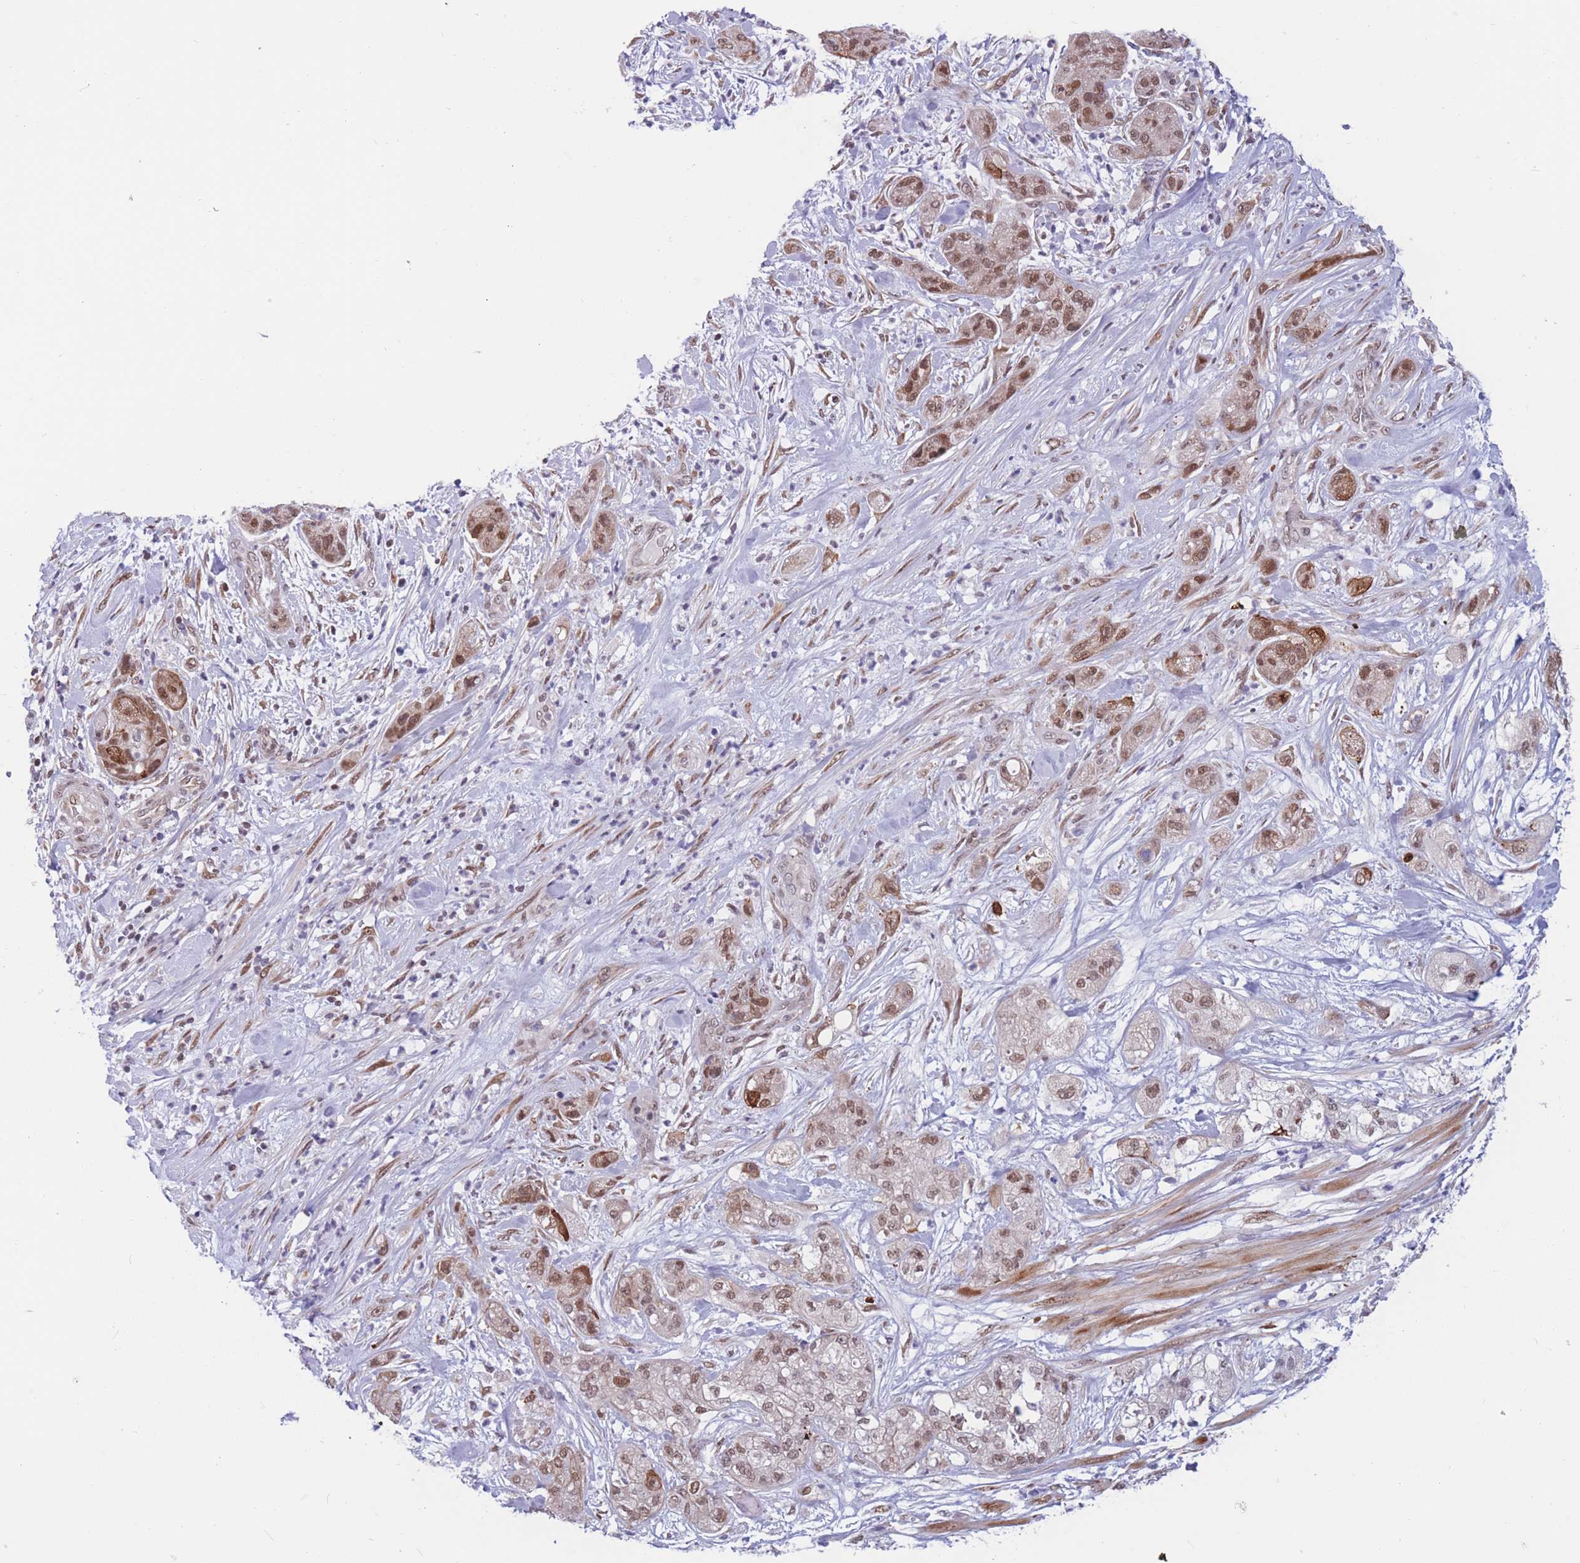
{"staining": {"intensity": "moderate", "quantity": ">75%", "location": "nuclear"}, "tissue": "pancreatic cancer", "cell_type": "Tumor cells", "image_type": "cancer", "snomed": [{"axis": "morphology", "description": "Adenocarcinoma, NOS"}, {"axis": "topography", "description": "Pancreas"}], "caption": "Tumor cells reveal moderate nuclear positivity in about >75% of cells in pancreatic cancer. Immunohistochemistry stains the protein in brown and the nuclei are stained blue.", "gene": "BCL9L", "patient": {"sex": "female", "age": 78}}